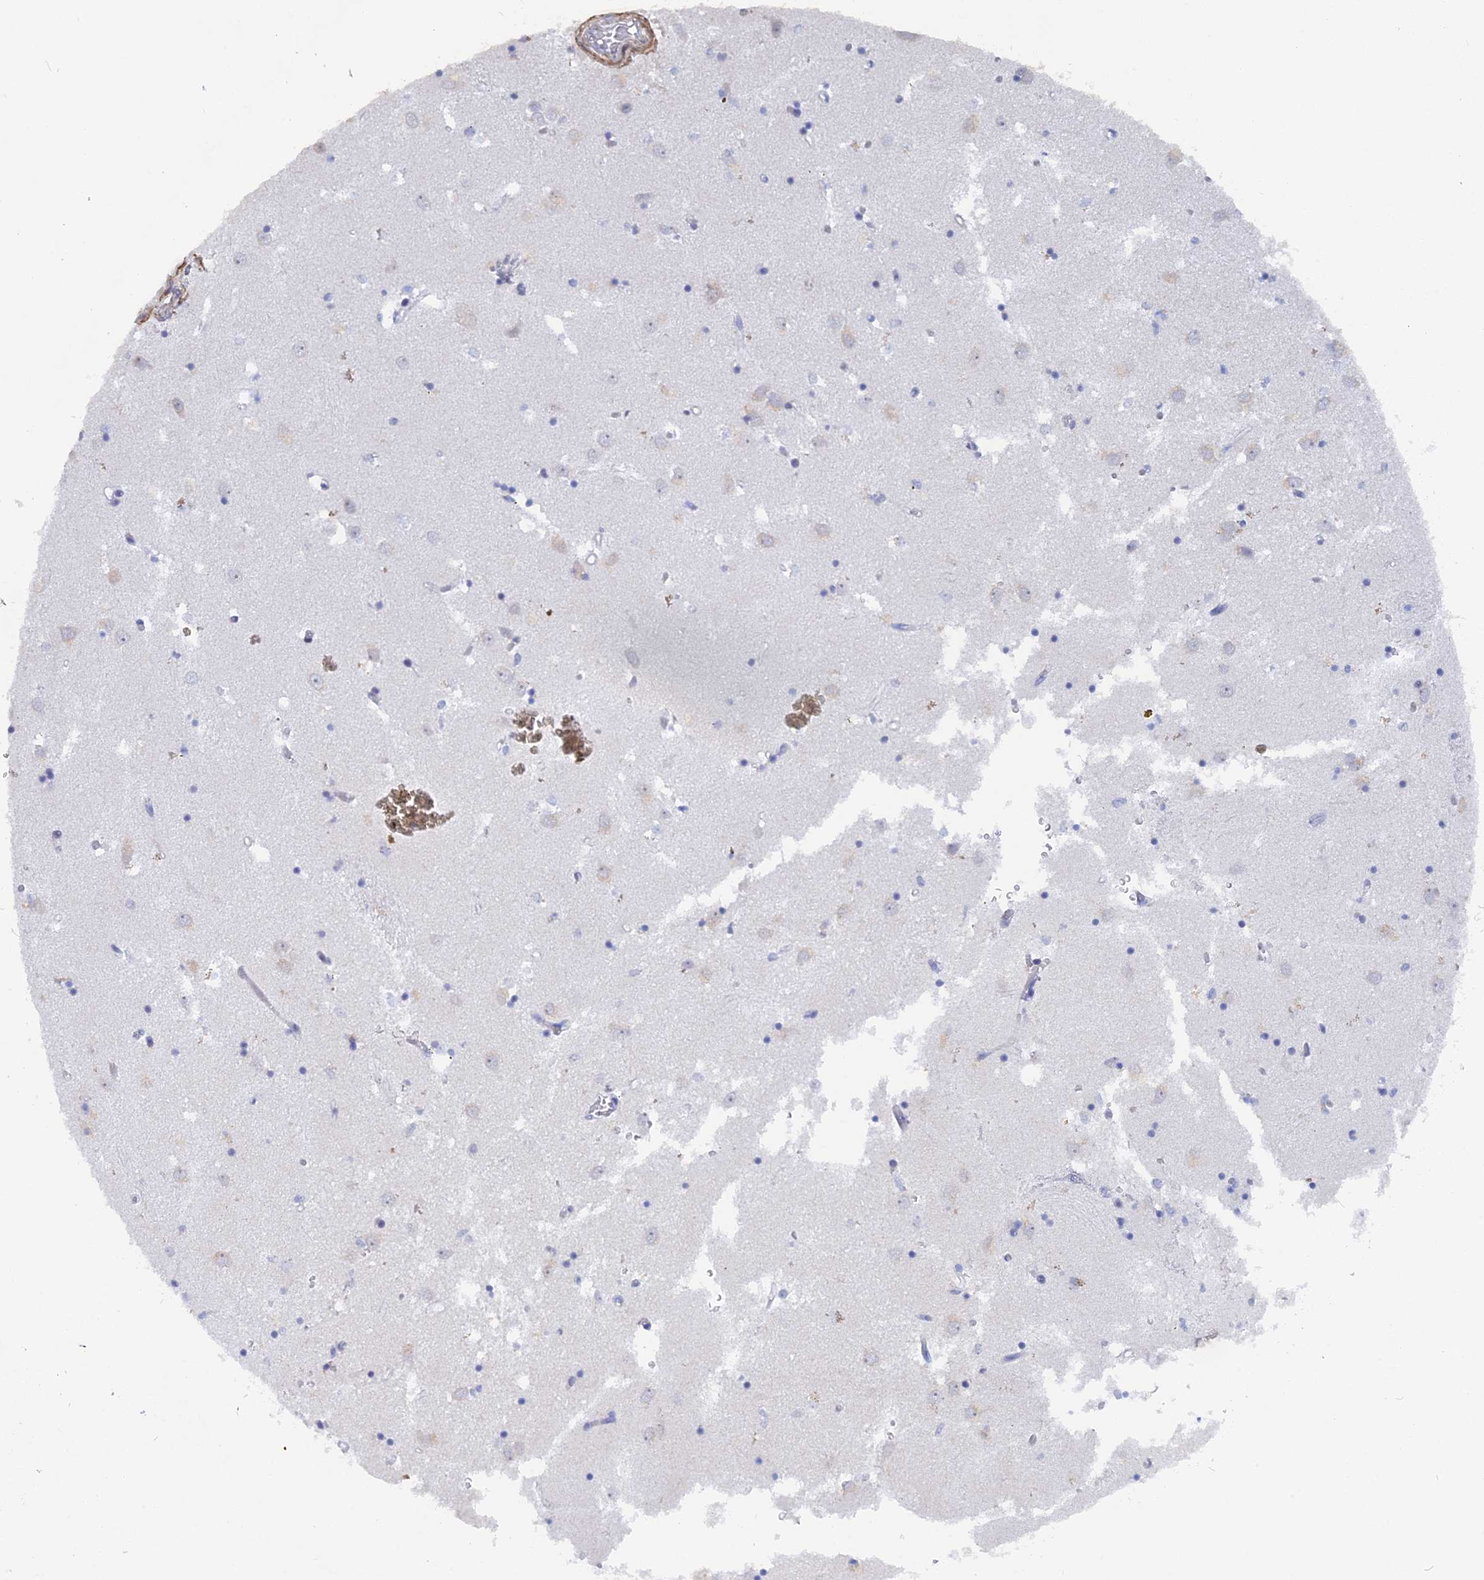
{"staining": {"intensity": "negative", "quantity": "none", "location": "none"}, "tissue": "caudate", "cell_type": "Glial cells", "image_type": "normal", "snomed": [{"axis": "morphology", "description": "Normal tissue, NOS"}, {"axis": "topography", "description": "Lateral ventricle wall"}], "caption": "Benign caudate was stained to show a protein in brown. There is no significant expression in glial cells. Nuclei are stained in blue.", "gene": "BRD2", "patient": {"sex": "male", "age": 70}}